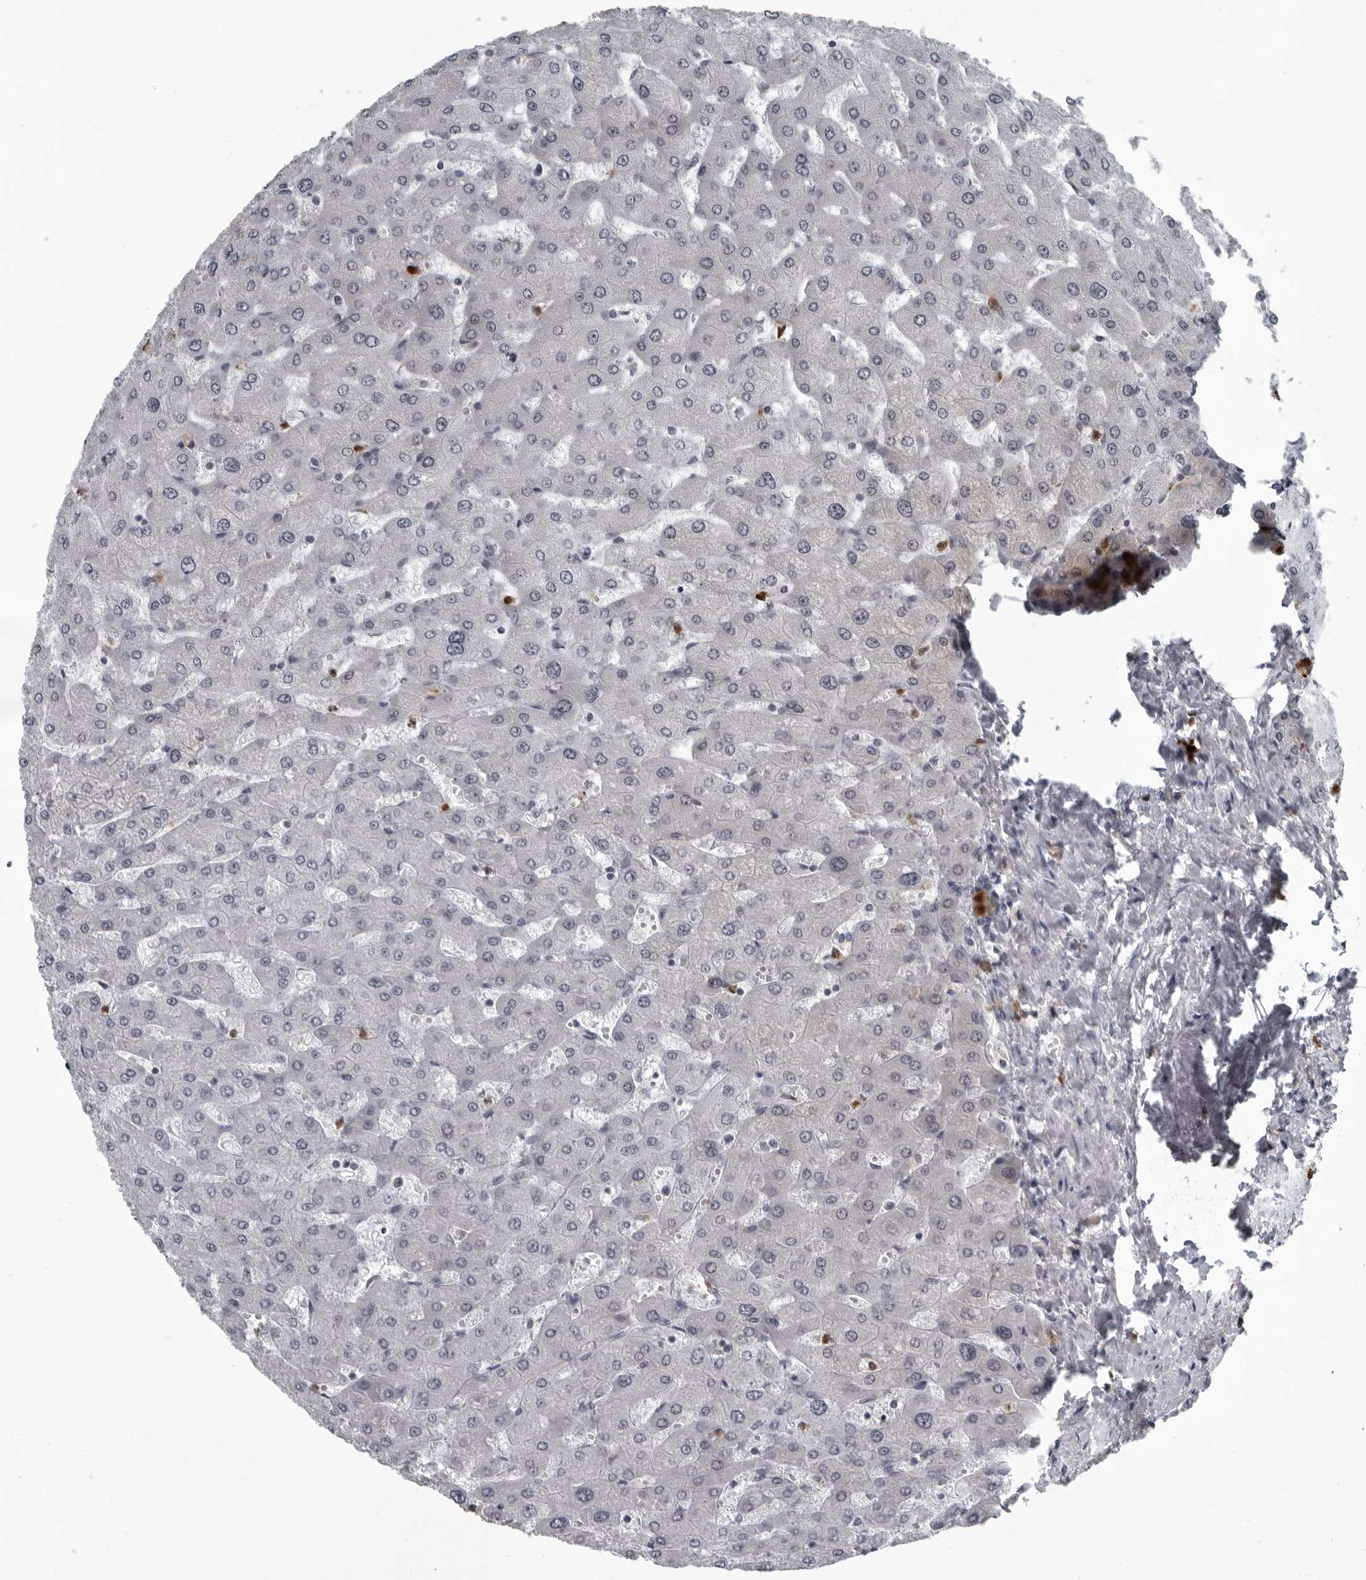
{"staining": {"intensity": "negative", "quantity": "none", "location": "none"}, "tissue": "liver", "cell_type": "Cholangiocytes", "image_type": "normal", "snomed": [{"axis": "morphology", "description": "Normal tissue, NOS"}, {"axis": "topography", "description": "Liver"}], "caption": "This is a histopathology image of immunohistochemistry staining of unremarkable liver, which shows no staining in cholangiocytes.", "gene": "RTCA", "patient": {"sex": "male", "age": 55}}